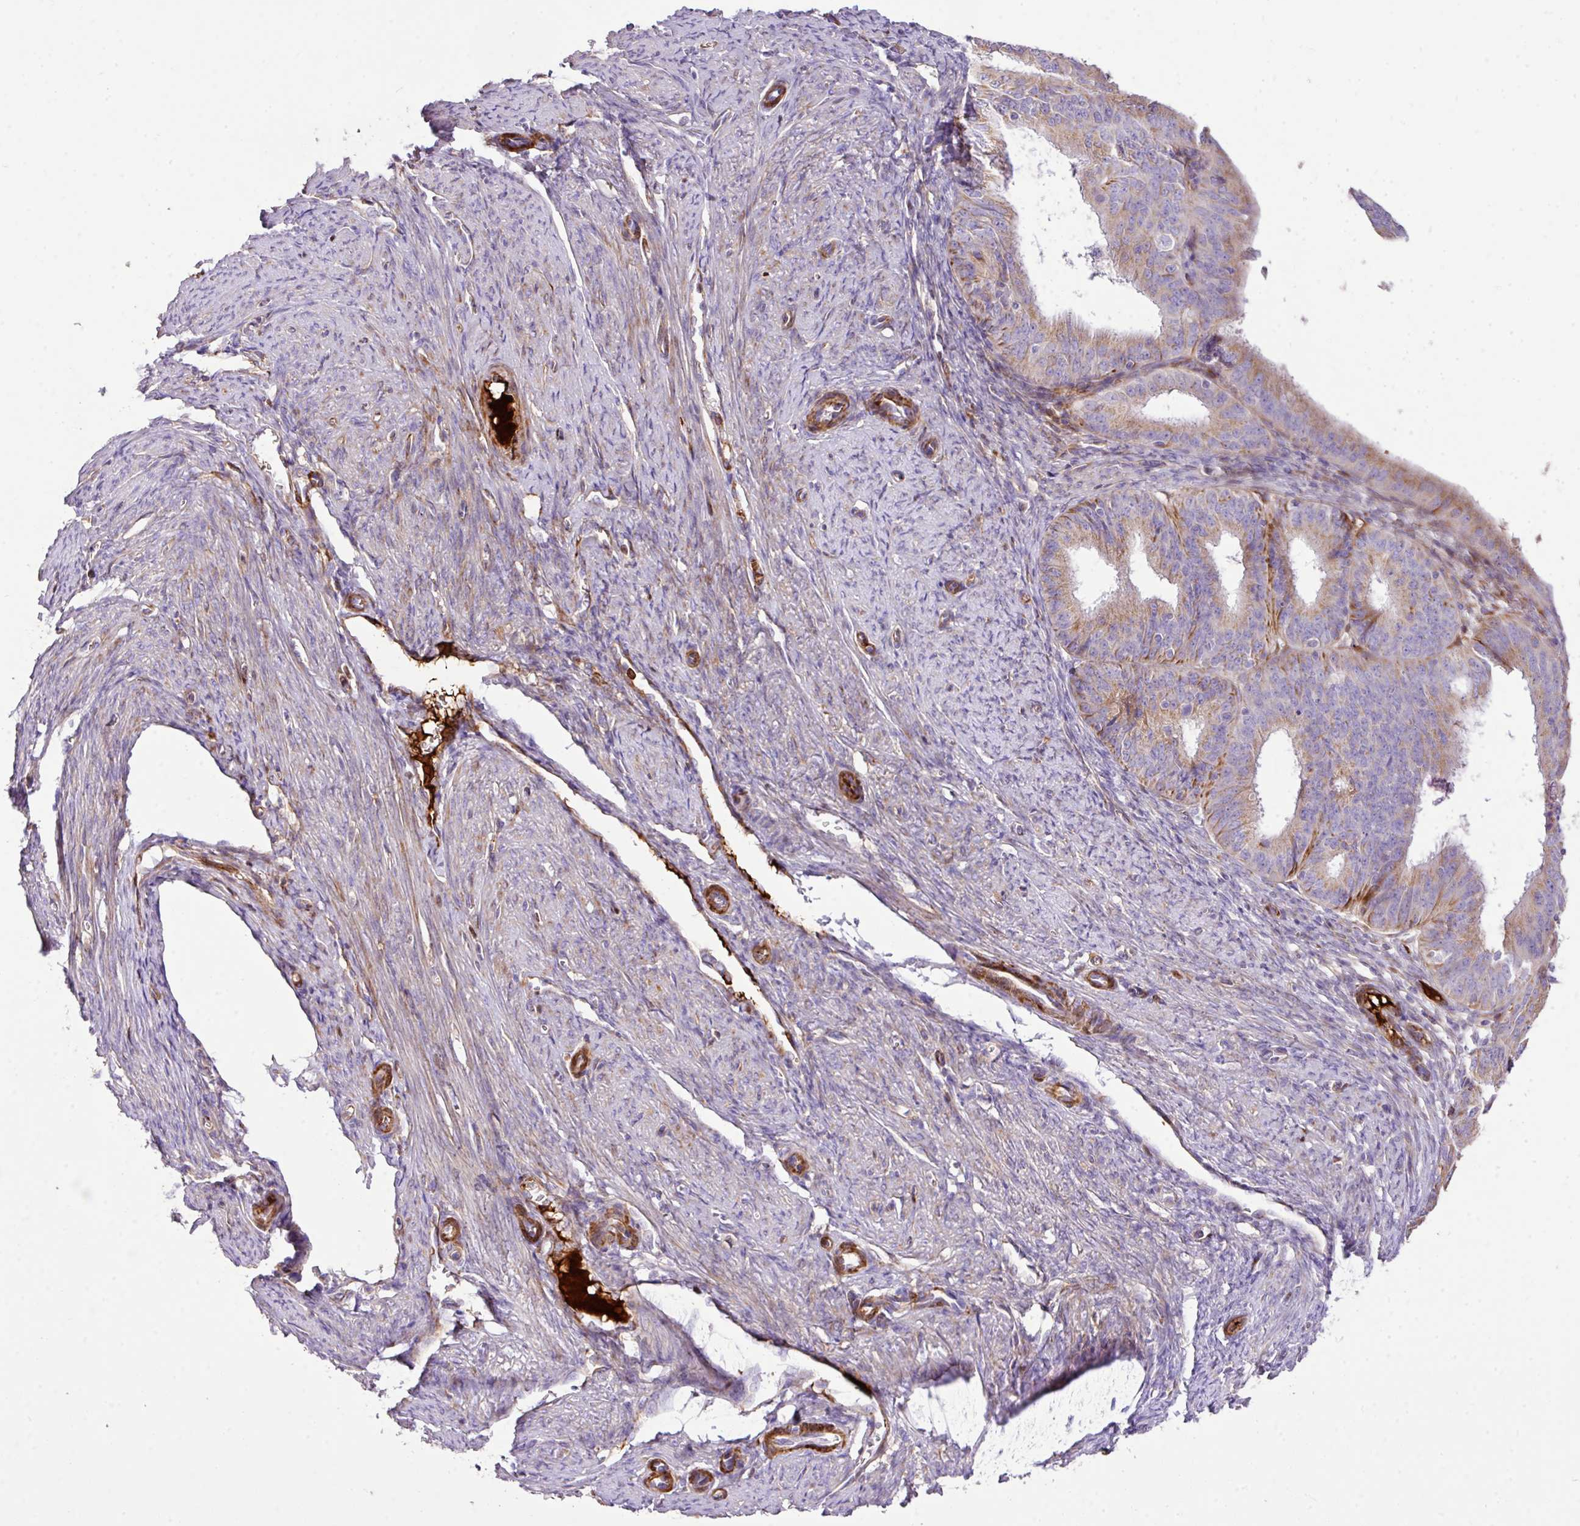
{"staining": {"intensity": "weak", "quantity": ">75%", "location": "cytoplasmic/membranous"}, "tissue": "endometrial cancer", "cell_type": "Tumor cells", "image_type": "cancer", "snomed": [{"axis": "morphology", "description": "Adenocarcinoma, NOS"}, {"axis": "topography", "description": "Endometrium"}], "caption": "Brown immunohistochemical staining in human adenocarcinoma (endometrial) shows weak cytoplasmic/membranous positivity in about >75% of tumor cells.", "gene": "CTXN2", "patient": {"sex": "female", "age": 51}}